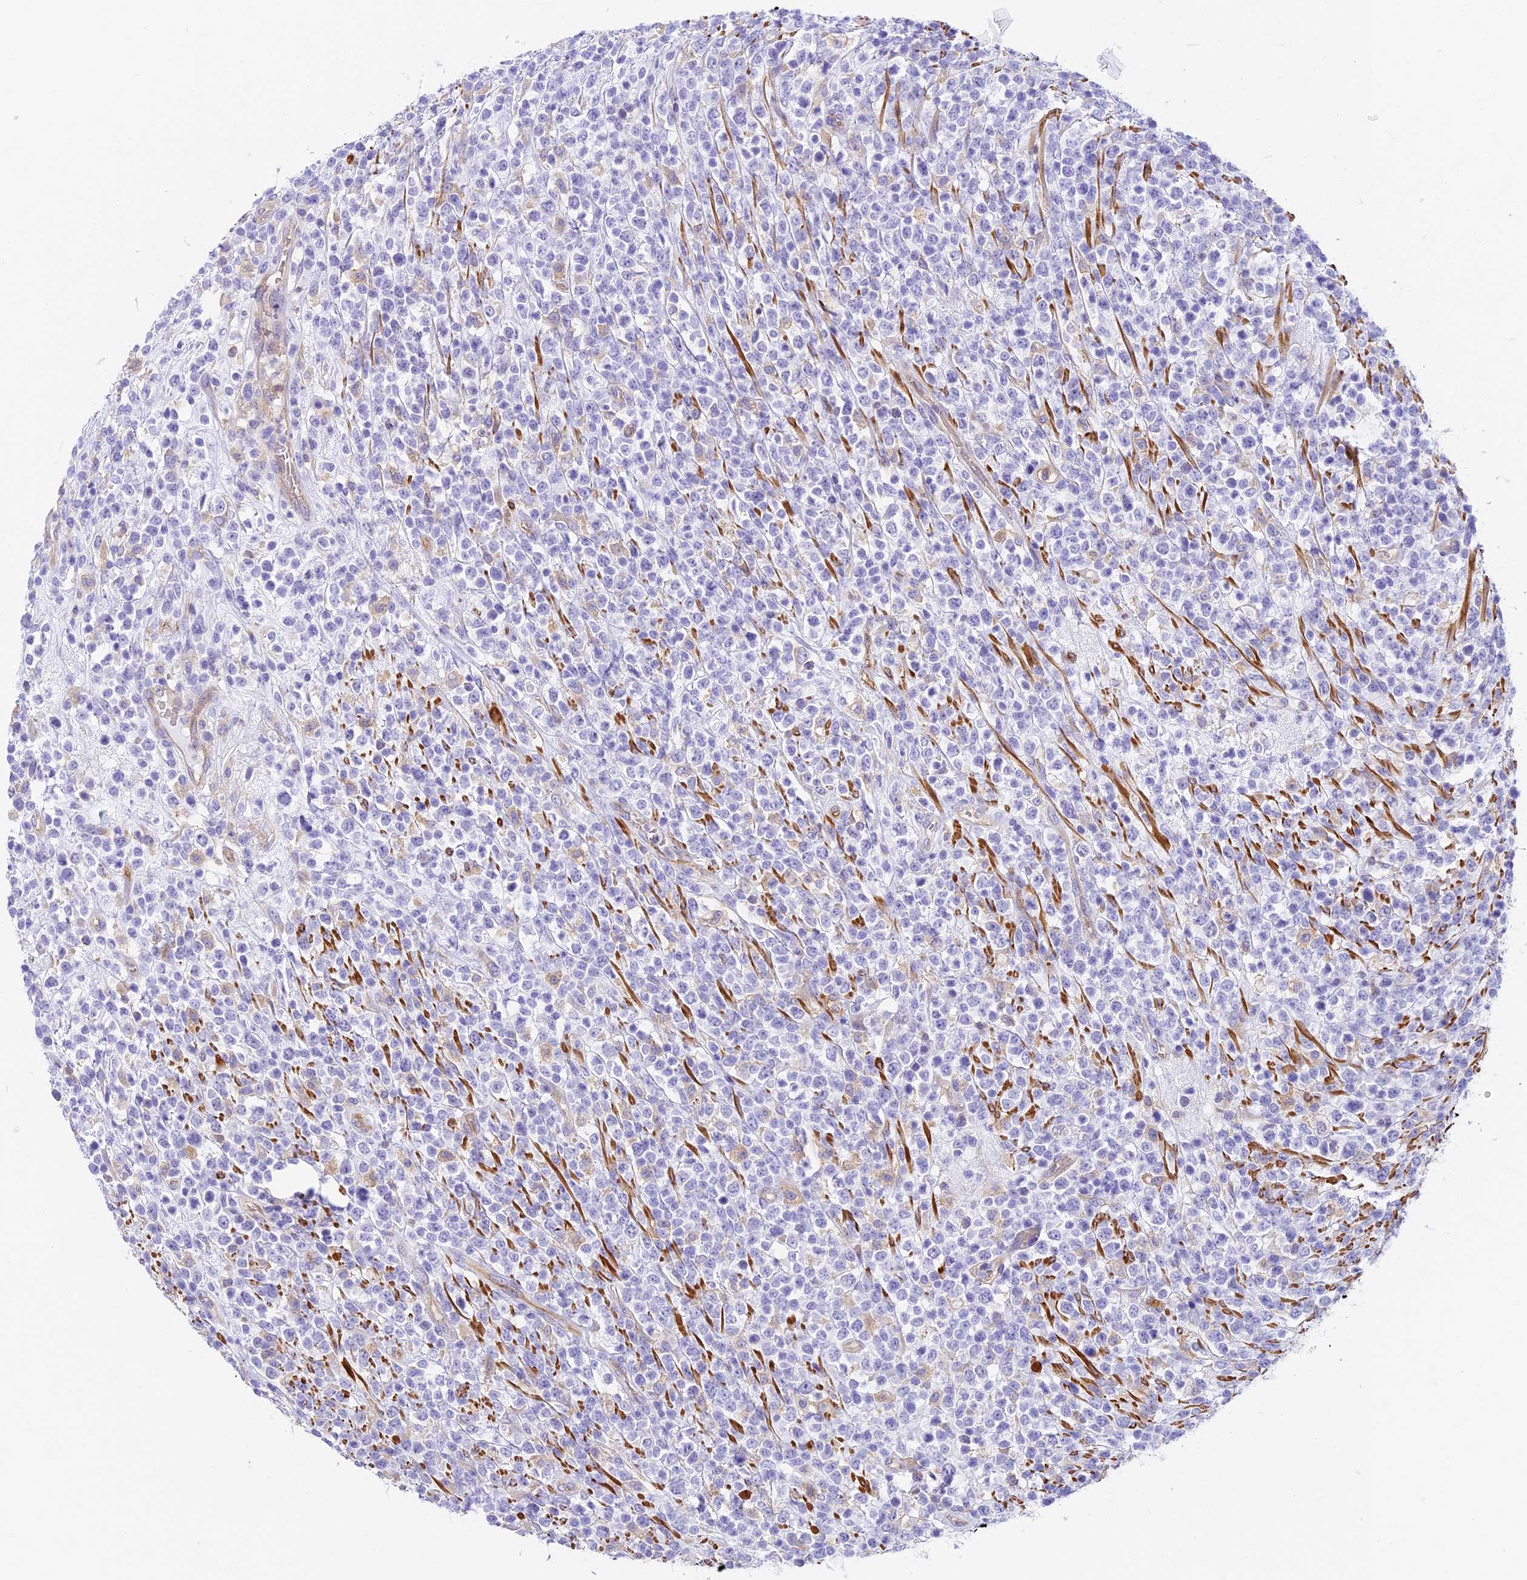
{"staining": {"intensity": "negative", "quantity": "none", "location": "none"}, "tissue": "lymphoma", "cell_type": "Tumor cells", "image_type": "cancer", "snomed": [{"axis": "morphology", "description": "Malignant lymphoma, non-Hodgkin's type, High grade"}, {"axis": "topography", "description": "Colon"}], "caption": "High magnification brightfield microscopy of malignant lymphoma, non-Hodgkin's type (high-grade) stained with DAB (brown) and counterstained with hematoxylin (blue): tumor cells show no significant staining.", "gene": "HOMER3", "patient": {"sex": "female", "age": 53}}